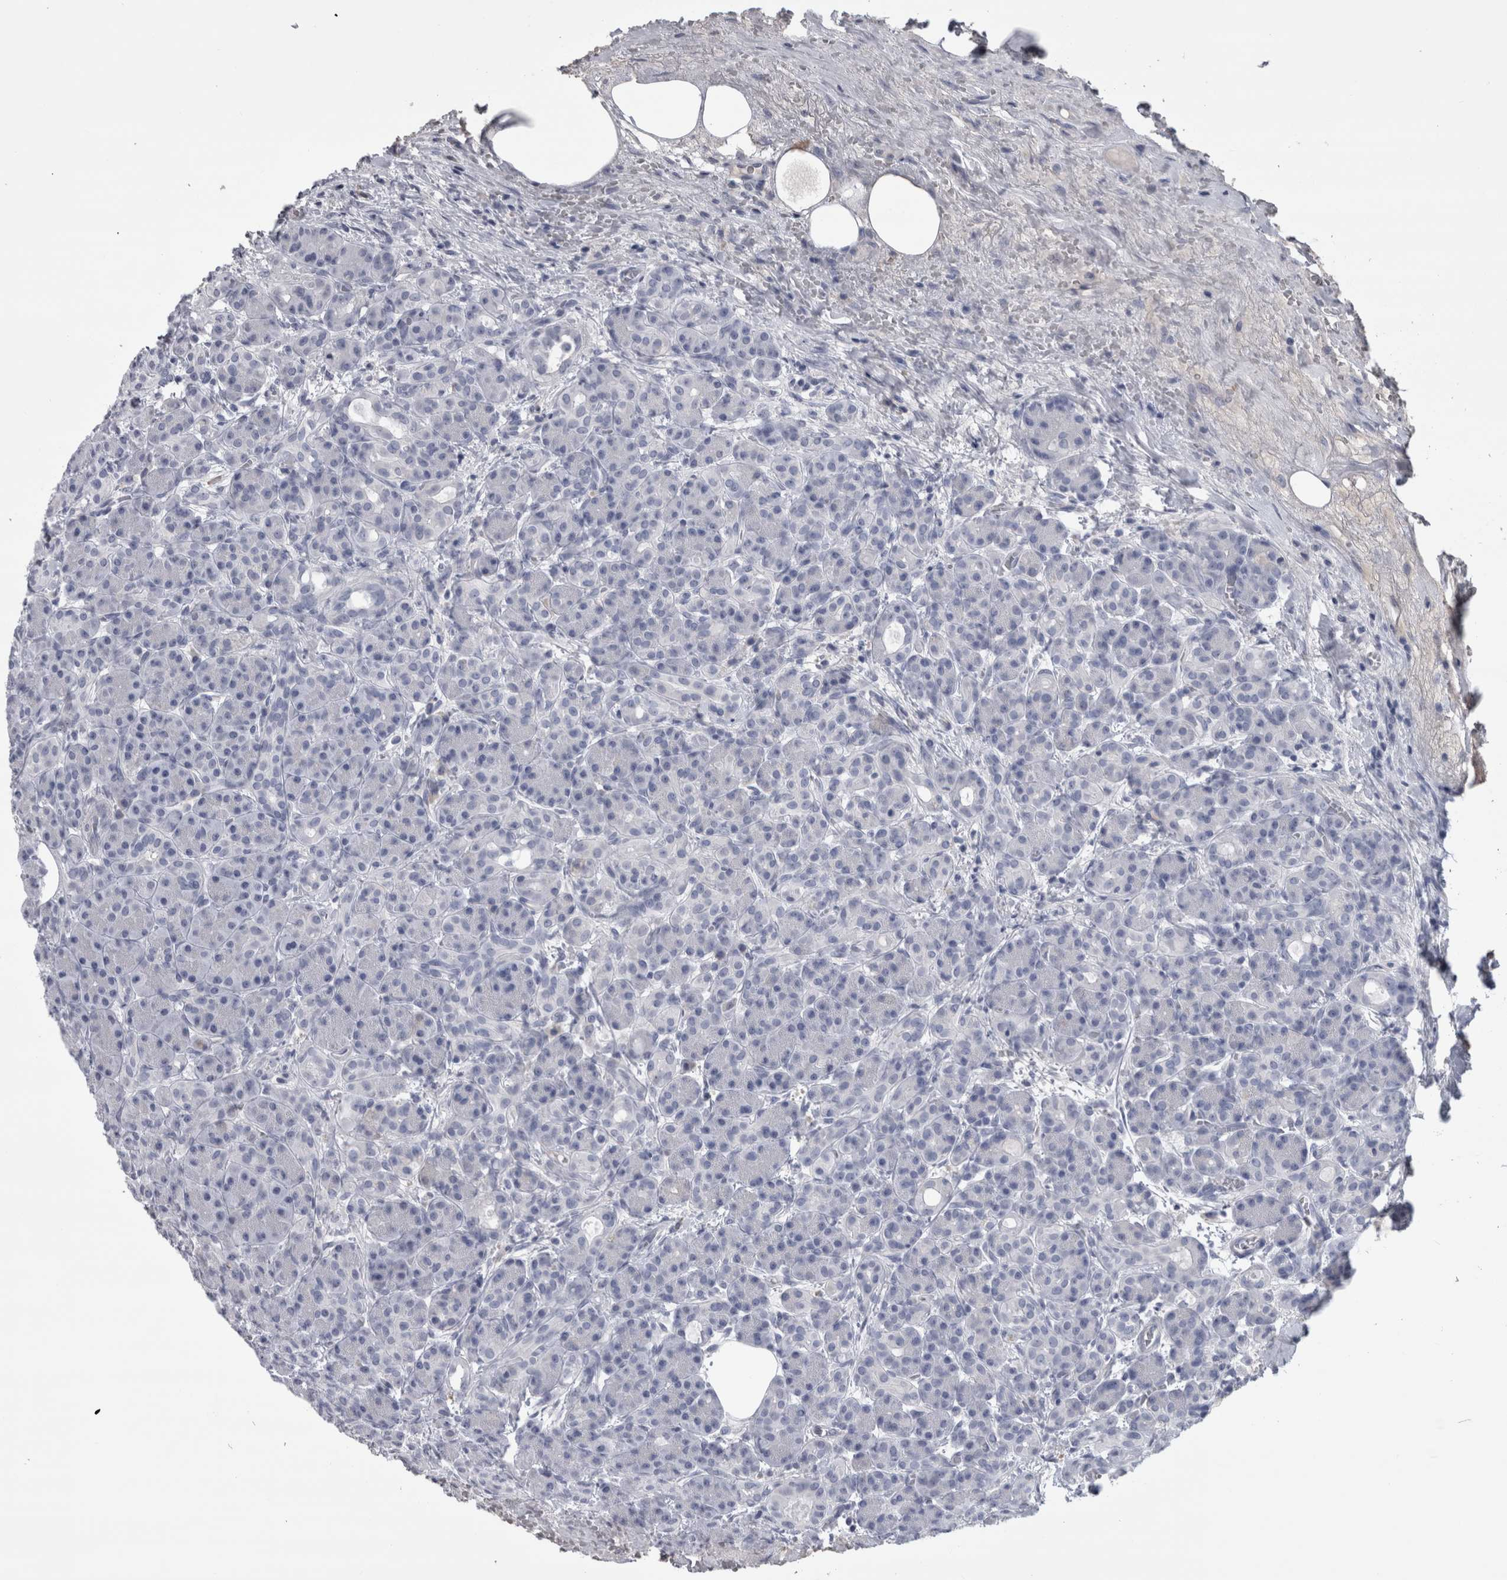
{"staining": {"intensity": "negative", "quantity": "none", "location": "none"}, "tissue": "pancreas", "cell_type": "Exocrine glandular cells", "image_type": "normal", "snomed": [{"axis": "morphology", "description": "Normal tissue, NOS"}, {"axis": "topography", "description": "Pancreas"}], "caption": "A high-resolution micrograph shows IHC staining of unremarkable pancreas, which displays no significant positivity in exocrine glandular cells. (Brightfield microscopy of DAB (3,3'-diaminobenzidine) immunohistochemistry (IHC) at high magnification).", "gene": "PAX5", "patient": {"sex": "male", "age": 63}}